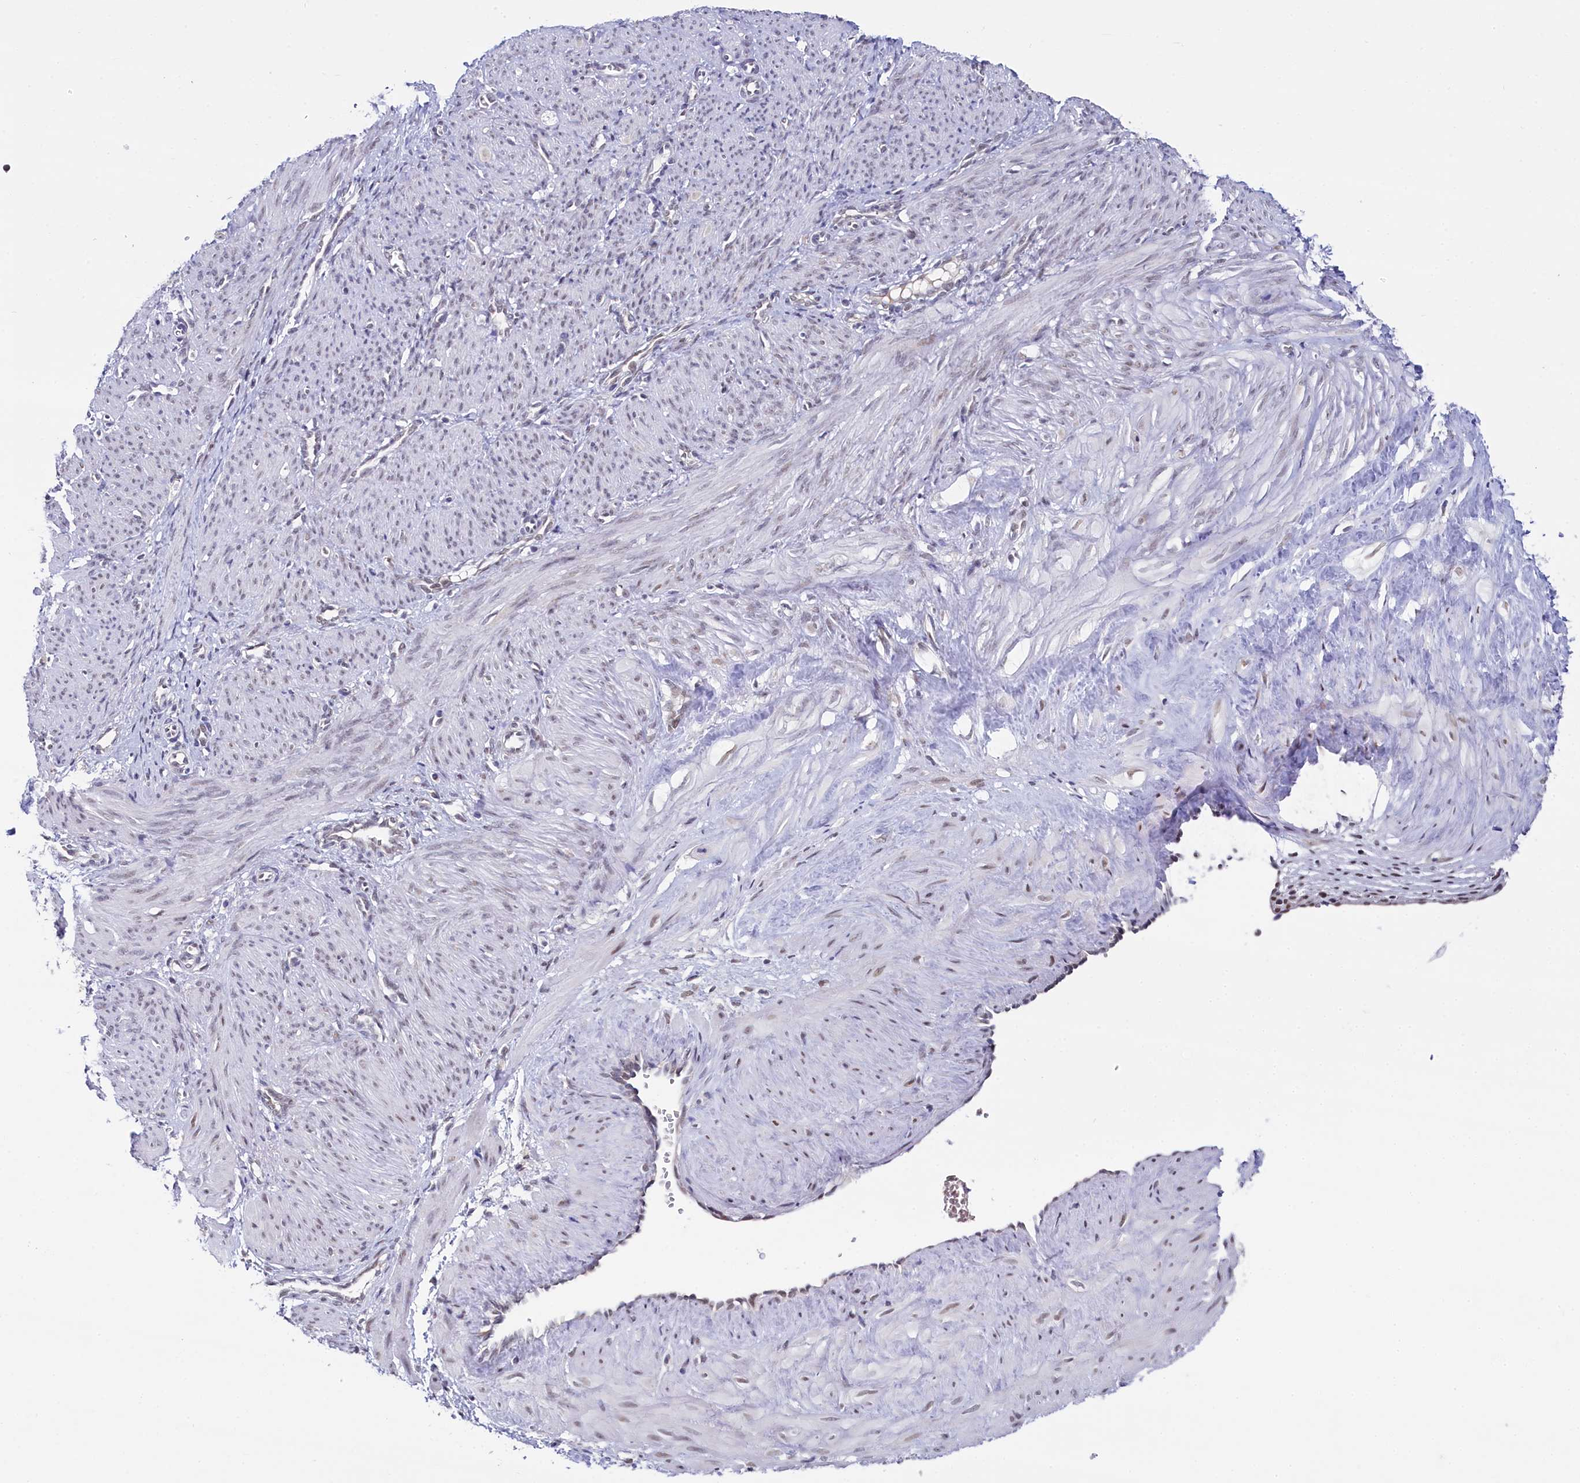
{"staining": {"intensity": "negative", "quantity": "none", "location": "none"}, "tissue": "smooth muscle", "cell_type": "Smooth muscle cells", "image_type": "normal", "snomed": [{"axis": "morphology", "description": "Normal tissue, NOS"}, {"axis": "topography", "description": "Endometrium"}], "caption": "Immunohistochemistry (IHC) image of normal smooth muscle stained for a protein (brown), which exhibits no staining in smooth muscle cells. The staining was performed using DAB (3,3'-diaminobenzidine) to visualize the protein expression in brown, while the nuclei were stained in blue with hematoxylin (Magnification: 20x).", "gene": "PPHLN1", "patient": {"sex": "female", "age": 33}}